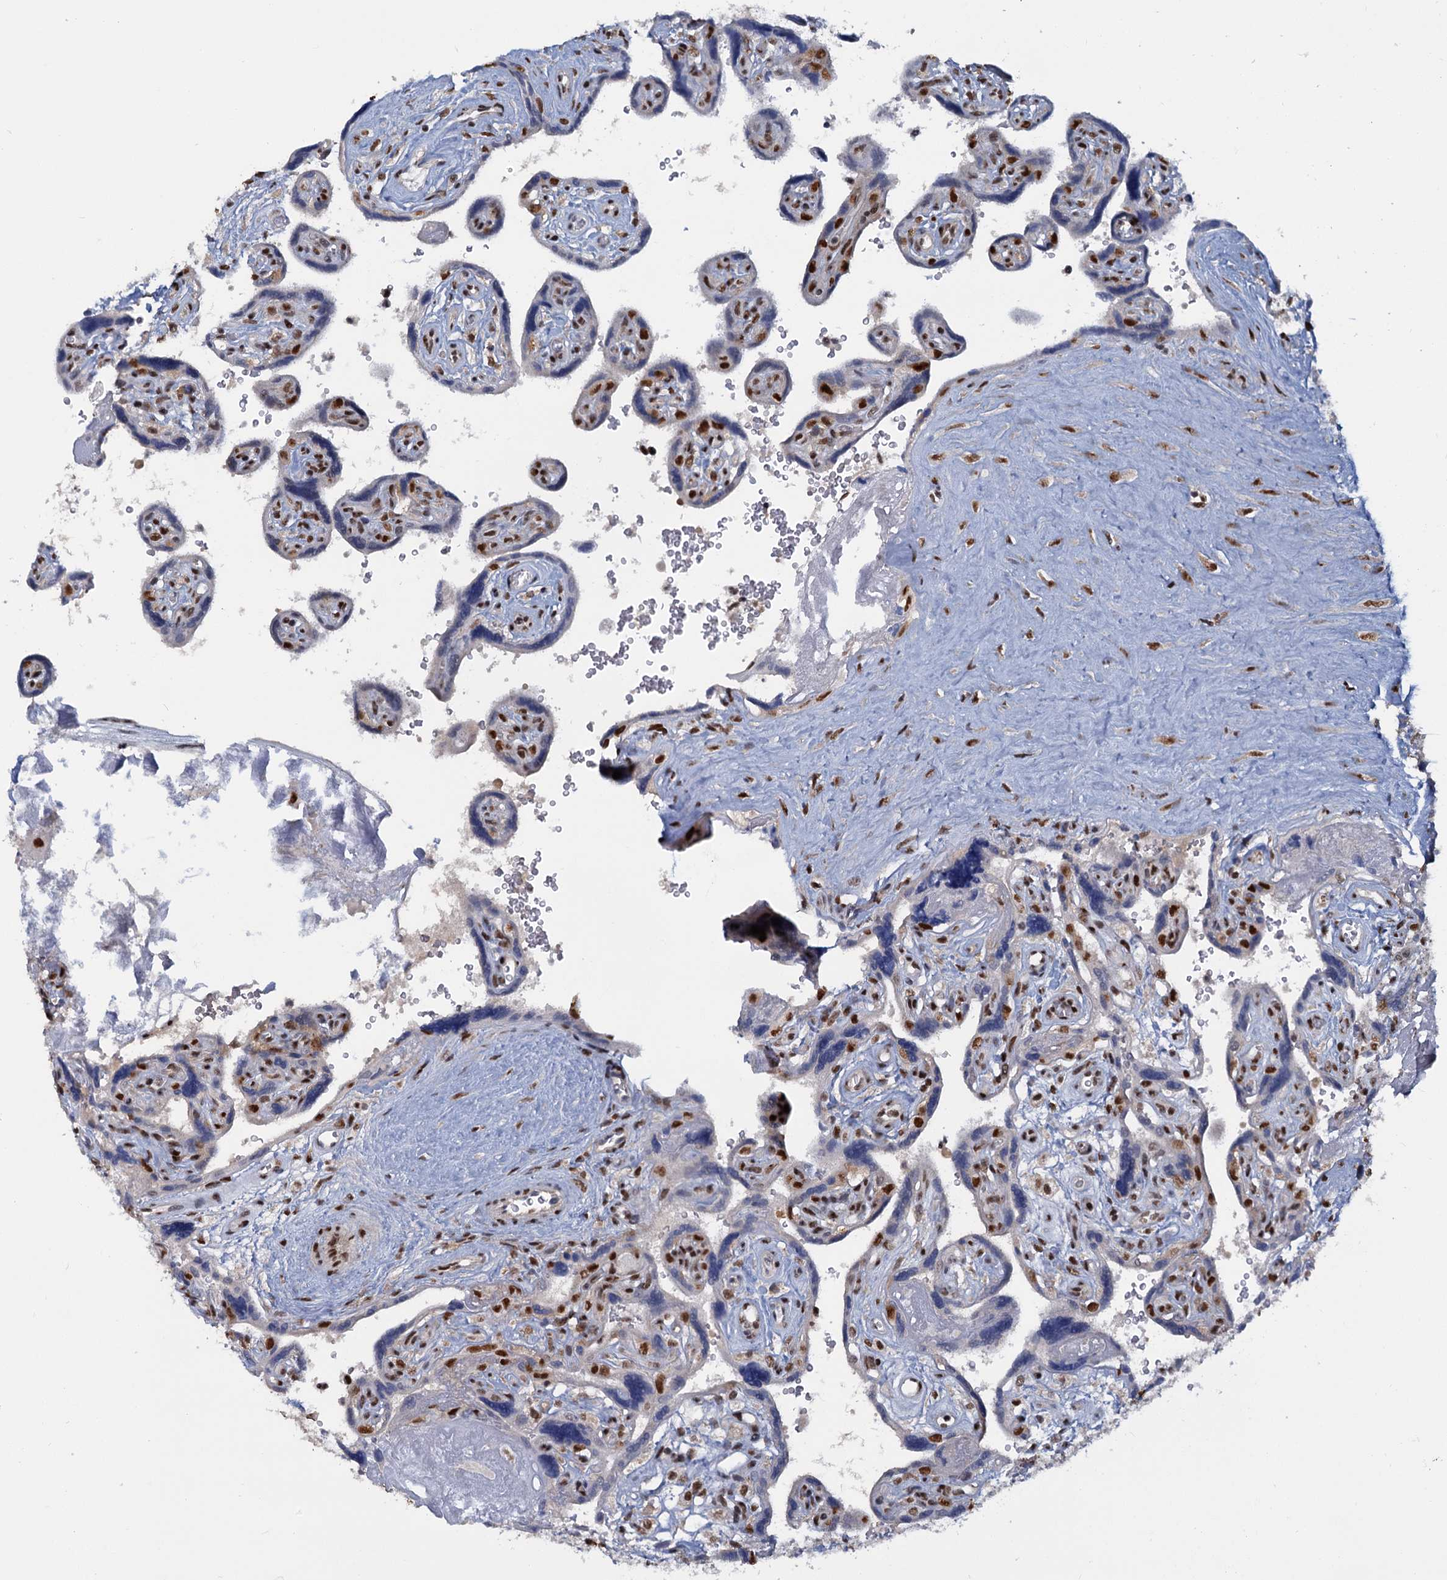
{"staining": {"intensity": "strong", "quantity": "25%-75%", "location": "nuclear"}, "tissue": "placenta", "cell_type": "Trophoblastic cells", "image_type": "normal", "snomed": [{"axis": "morphology", "description": "Normal tissue, NOS"}, {"axis": "topography", "description": "Placenta"}], "caption": "Approximately 25%-75% of trophoblastic cells in normal human placenta exhibit strong nuclear protein positivity as visualized by brown immunohistochemical staining.", "gene": "WBP4", "patient": {"sex": "female", "age": 39}}